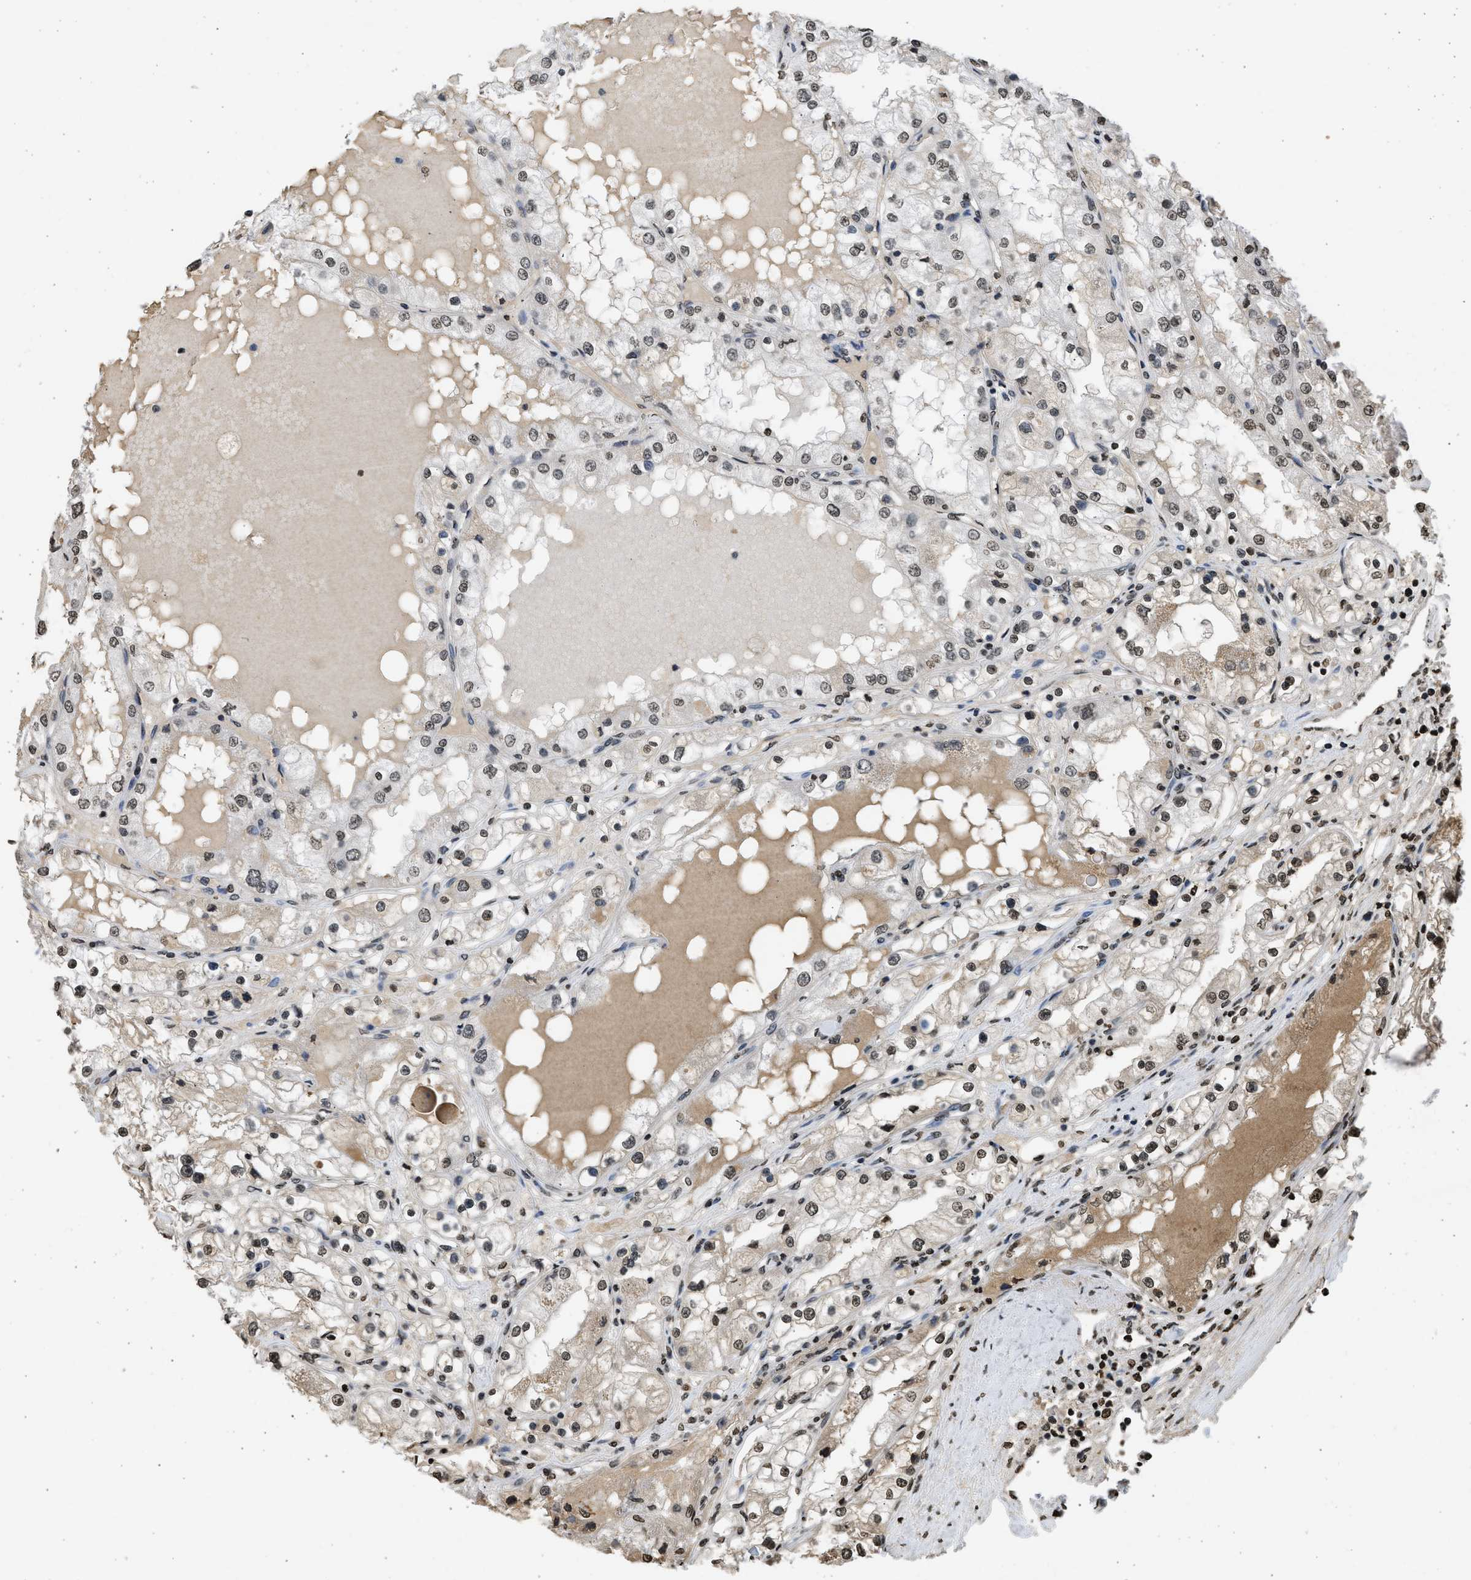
{"staining": {"intensity": "weak", "quantity": ">75%", "location": "nuclear"}, "tissue": "renal cancer", "cell_type": "Tumor cells", "image_type": "cancer", "snomed": [{"axis": "morphology", "description": "Adenocarcinoma, NOS"}, {"axis": "topography", "description": "Kidney"}], "caption": "Immunohistochemistry (IHC) photomicrograph of renal adenocarcinoma stained for a protein (brown), which shows low levels of weak nuclear positivity in approximately >75% of tumor cells.", "gene": "RRAGC", "patient": {"sex": "male", "age": 68}}